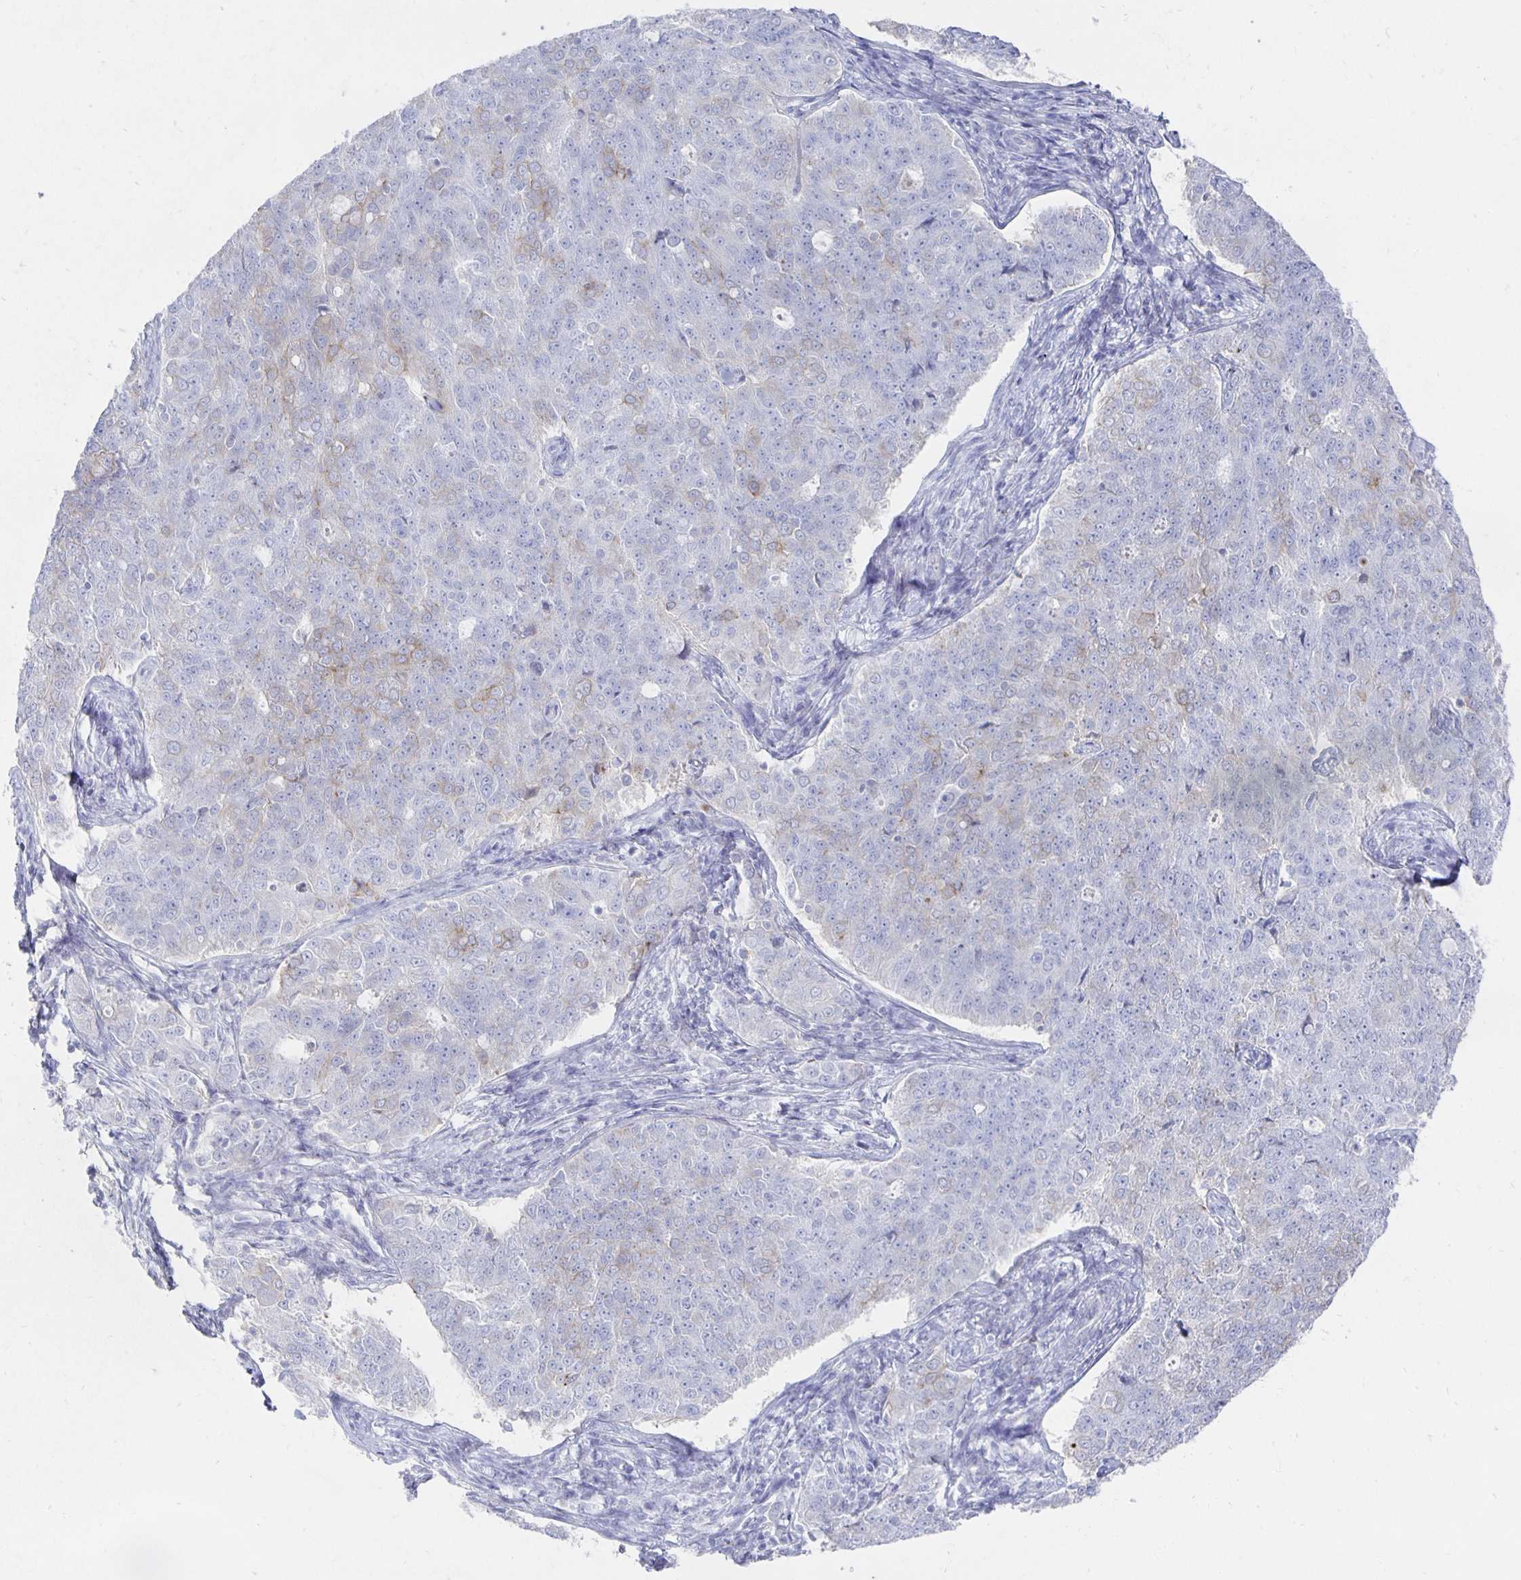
{"staining": {"intensity": "weak", "quantity": "<25%", "location": "cytoplasmic/membranous"}, "tissue": "endometrial cancer", "cell_type": "Tumor cells", "image_type": "cancer", "snomed": [{"axis": "morphology", "description": "Adenocarcinoma, NOS"}, {"axis": "topography", "description": "Endometrium"}], "caption": "An immunohistochemistry (IHC) histopathology image of endometrial cancer (adenocarcinoma) is shown. There is no staining in tumor cells of endometrial cancer (adenocarcinoma).", "gene": "PRDM7", "patient": {"sex": "female", "age": 43}}